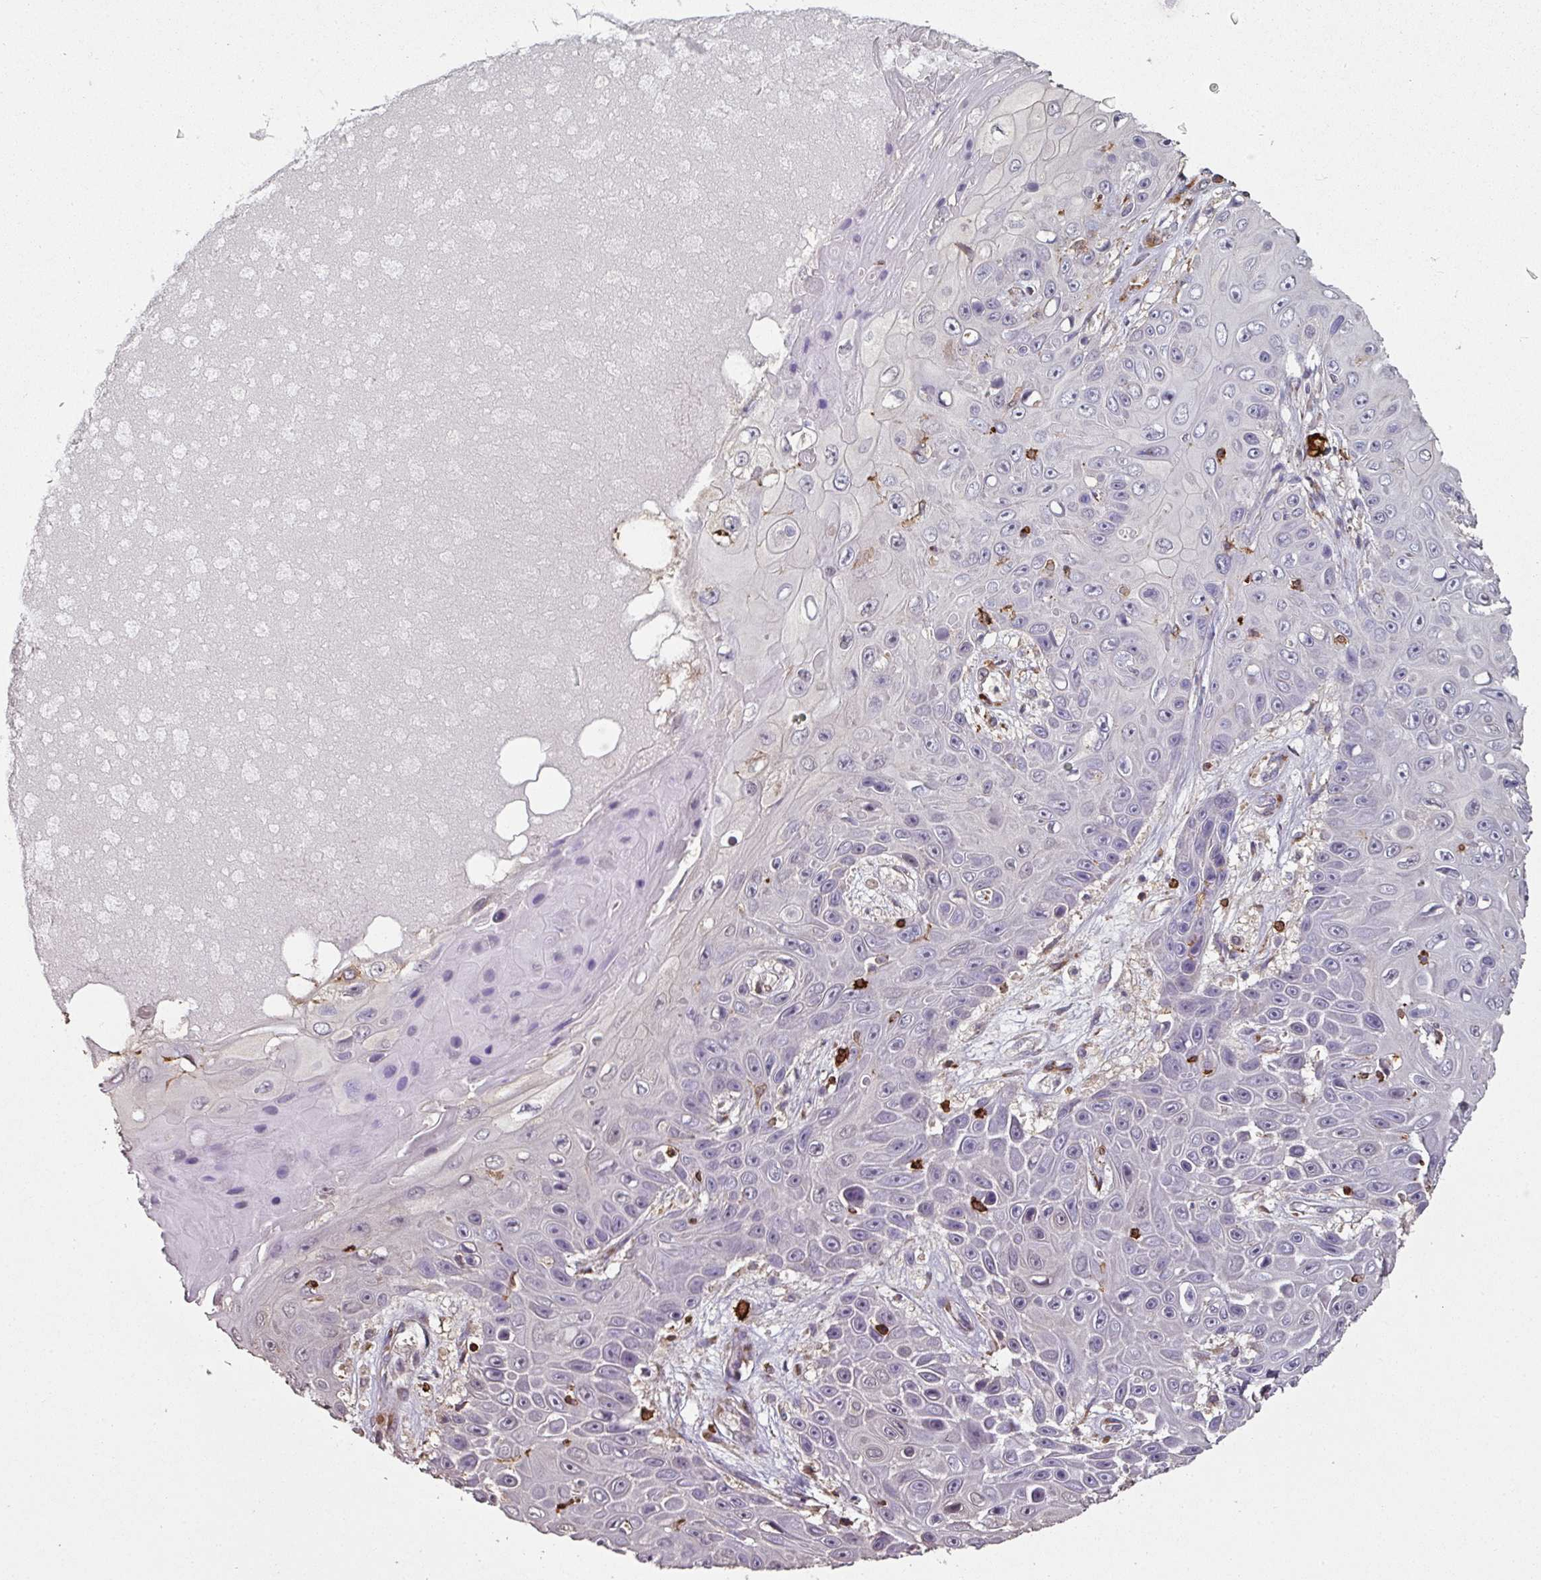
{"staining": {"intensity": "negative", "quantity": "none", "location": "none"}, "tissue": "skin cancer", "cell_type": "Tumor cells", "image_type": "cancer", "snomed": [{"axis": "morphology", "description": "Squamous cell carcinoma, NOS"}, {"axis": "topography", "description": "Skin"}], "caption": "Skin squamous cell carcinoma was stained to show a protein in brown. There is no significant positivity in tumor cells.", "gene": "OLFML2B", "patient": {"sex": "male", "age": 82}}